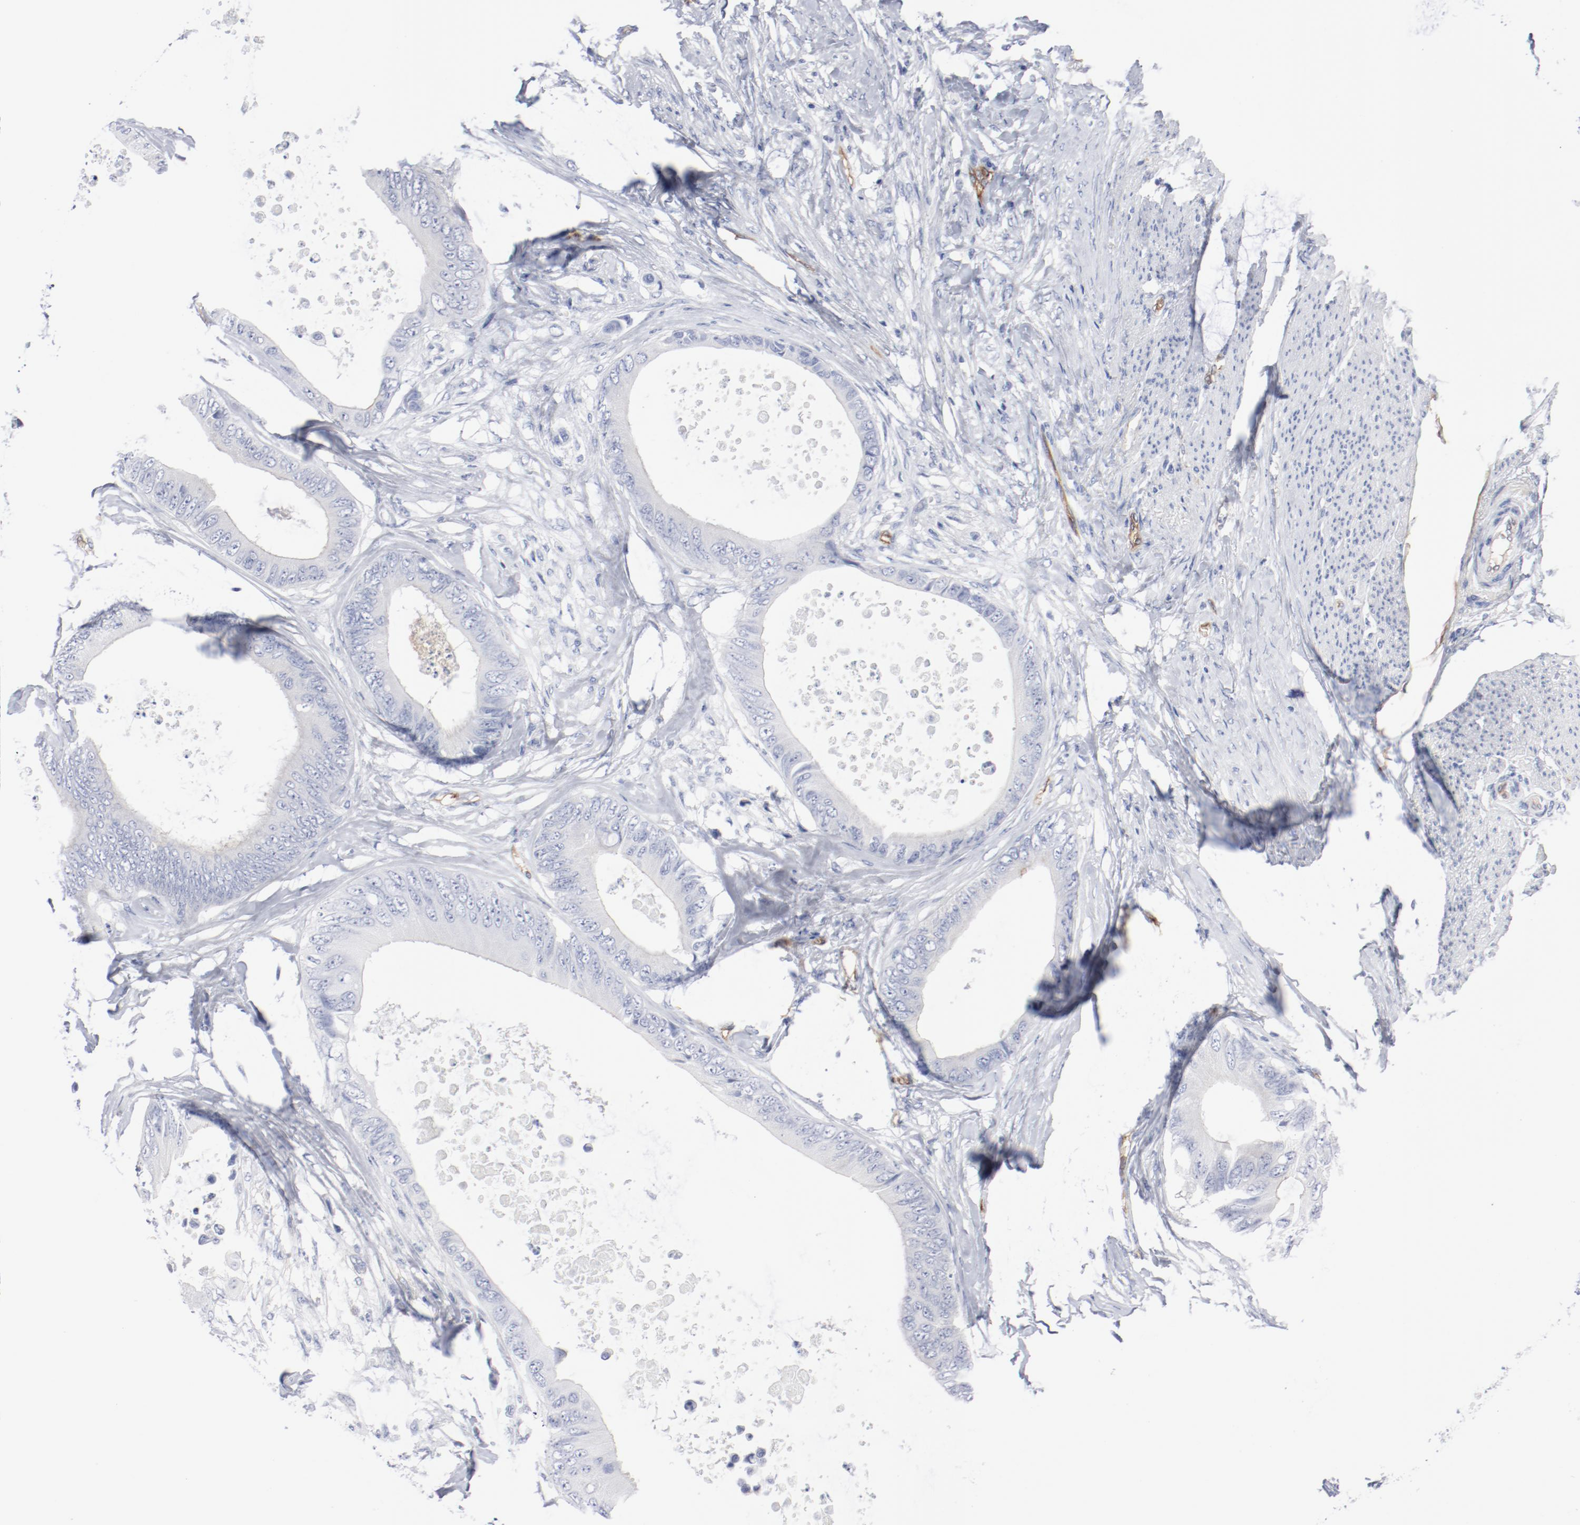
{"staining": {"intensity": "negative", "quantity": "none", "location": "none"}, "tissue": "colorectal cancer", "cell_type": "Tumor cells", "image_type": "cancer", "snomed": [{"axis": "morphology", "description": "Normal tissue, NOS"}, {"axis": "morphology", "description": "Adenocarcinoma, NOS"}, {"axis": "topography", "description": "Rectum"}, {"axis": "topography", "description": "Peripheral nerve tissue"}], "caption": "This photomicrograph is of colorectal adenocarcinoma stained with immunohistochemistry (IHC) to label a protein in brown with the nuclei are counter-stained blue. There is no staining in tumor cells.", "gene": "SHANK3", "patient": {"sex": "female", "age": 77}}